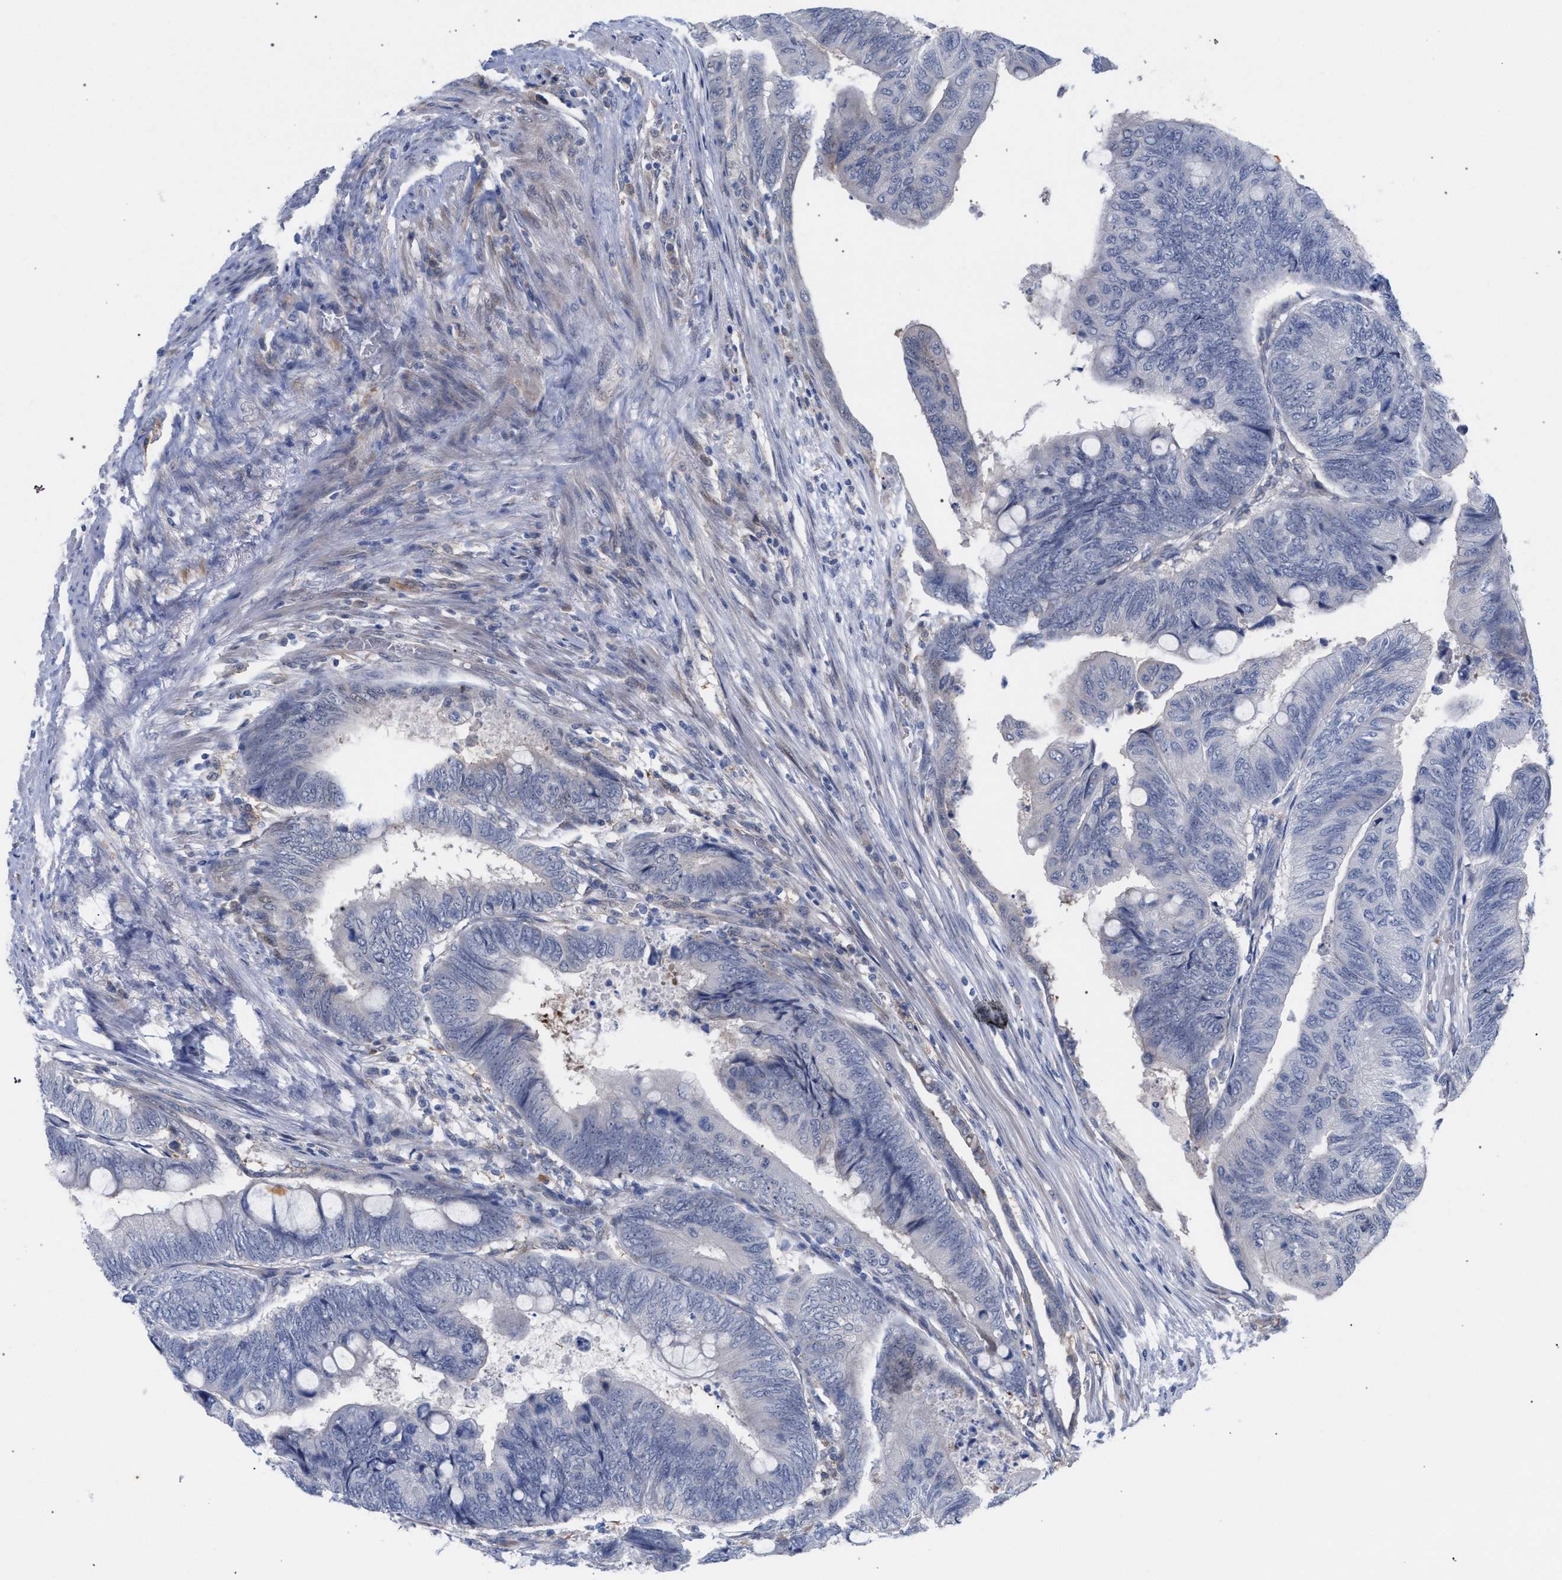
{"staining": {"intensity": "negative", "quantity": "none", "location": "none"}, "tissue": "colorectal cancer", "cell_type": "Tumor cells", "image_type": "cancer", "snomed": [{"axis": "morphology", "description": "Normal tissue, NOS"}, {"axis": "morphology", "description": "Adenocarcinoma, NOS"}, {"axis": "topography", "description": "Rectum"}, {"axis": "topography", "description": "Peripheral nerve tissue"}], "caption": "DAB (3,3'-diaminobenzidine) immunohistochemical staining of adenocarcinoma (colorectal) demonstrates no significant staining in tumor cells.", "gene": "FHOD3", "patient": {"sex": "male", "age": 92}}